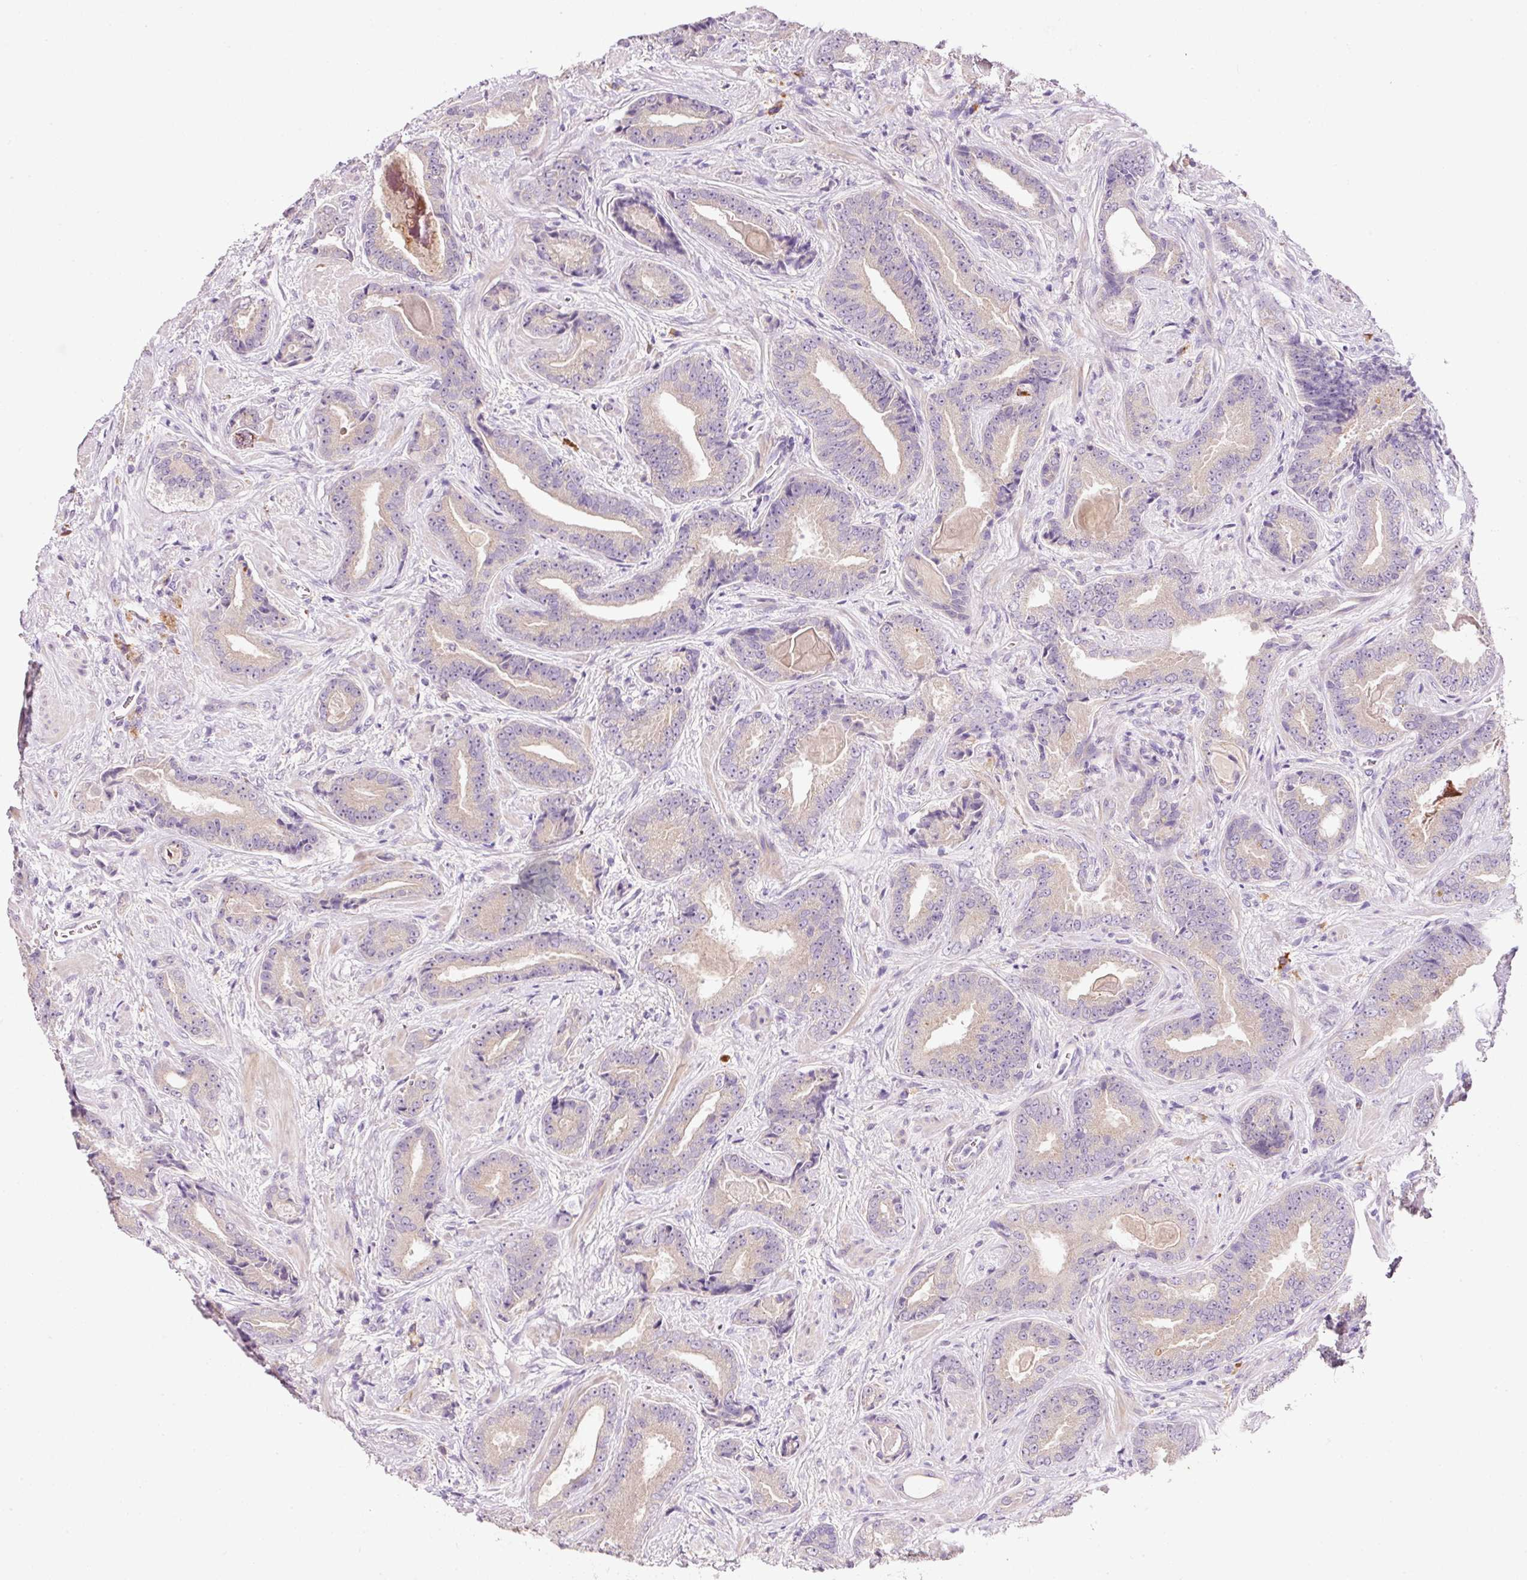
{"staining": {"intensity": "negative", "quantity": "none", "location": "none"}, "tissue": "prostate cancer", "cell_type": "Tumor cells", "image_type": "cancer", "snomed": [{"axis": "morphology", "description": "Adenocarcinoma, Low grade"}, {"axis": "topography", "description": "Prostate"}], "caption": "The image exhibits no staining of tumor cells in adenocarcinoma (low-grade) (prostate).", "gene": "TENT5C", "patient": {"sex": "male", "age": 62}}